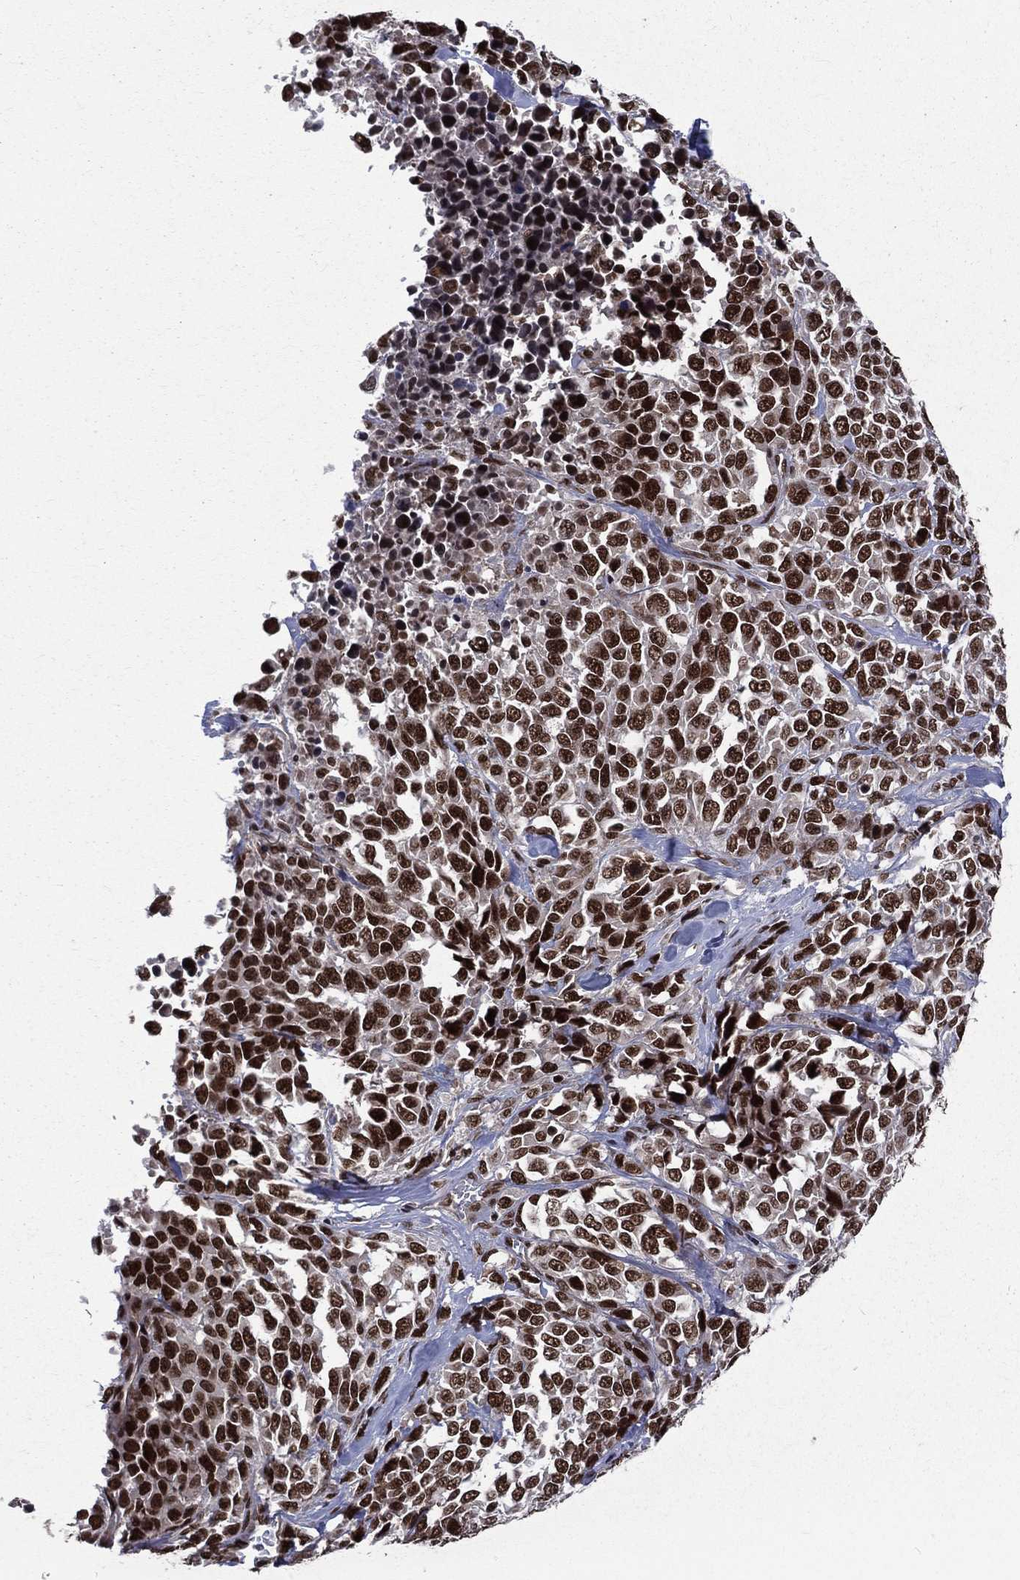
{"staining": {"intensity": "strong", "quantity": ">75%", "location": "nuclear"}, "tissue": "melanoma", "cell_type": "Tumor cells", "image_type": "cancer", "snomed": [{"axis": "morphology", "description": "Malignant melanoma, Metastatic site"}, {"axis": "topography", "description": "Skin"}], "caption": "Malignant melanoma (metastatic site) was stained to show a protein in brown. There is high levels of strong nuclear positivity in about >75% of tumor cells.", "gene": "SMC3", "patient": {"sex": "male", "age": 84}}